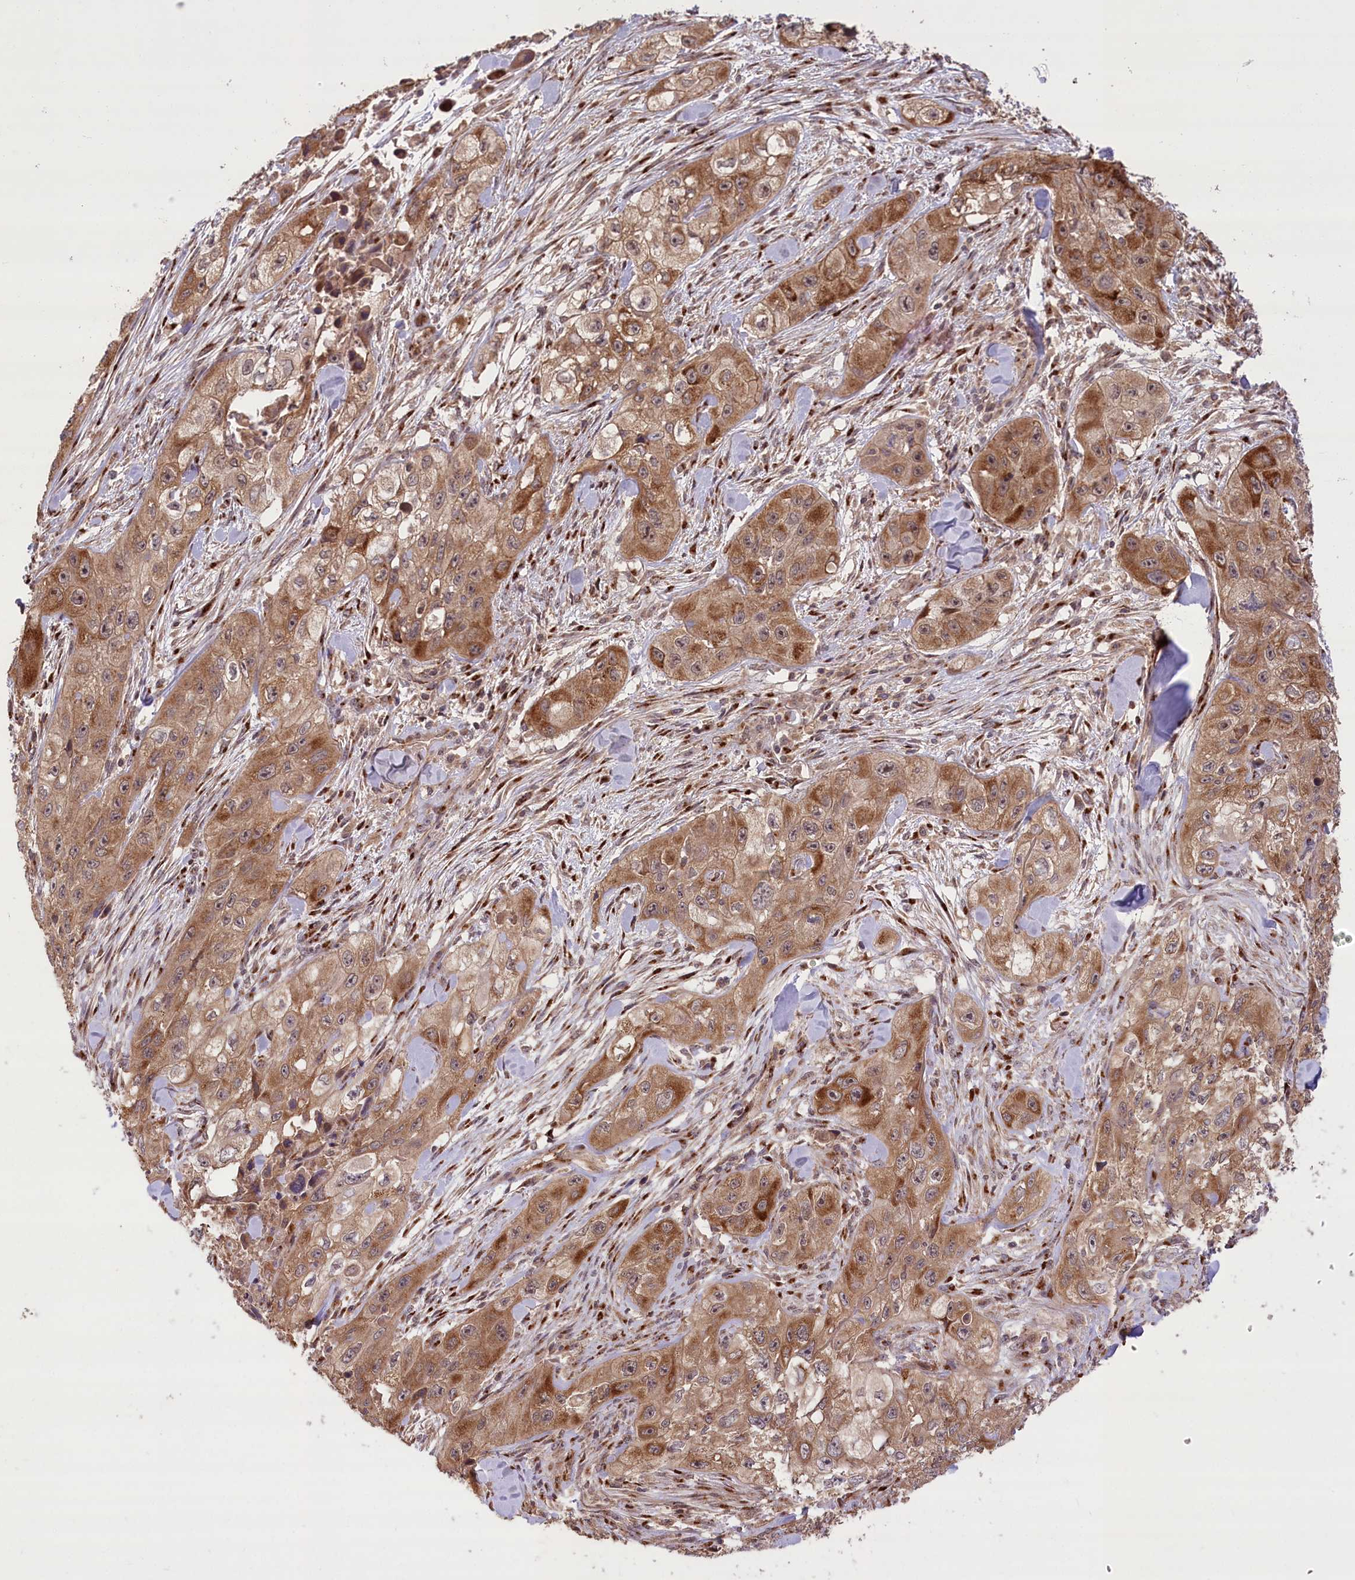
{"staining": {"intensity": "moderate", "quantity": ">75%", "location": "cytoplasmic/membranous"}, "tissue": "skin cancer", "cell_type": "Tumor cells", "image_type": "cancer", "snomed": [{"axis": "morphology", "description": "Squamous cell carcinoma, NOS"}, {"axis": "topography", "description": "Skin"}, {"axis": "topography", "description": "Subcutis"}], "caption": "Immunohistochemistry histopathology image of neoplastic tissue: skin cancer (squamous cell carcinoma) stained using IHC reveals medium levels of moderate protein expression localized specifically in the cytoplasmic/membranous of tumor cells, appearing as a cytoplasmic/membranous brown color.", "gene": "CARD19", "patient": {"sex": "male", "age": 73}}